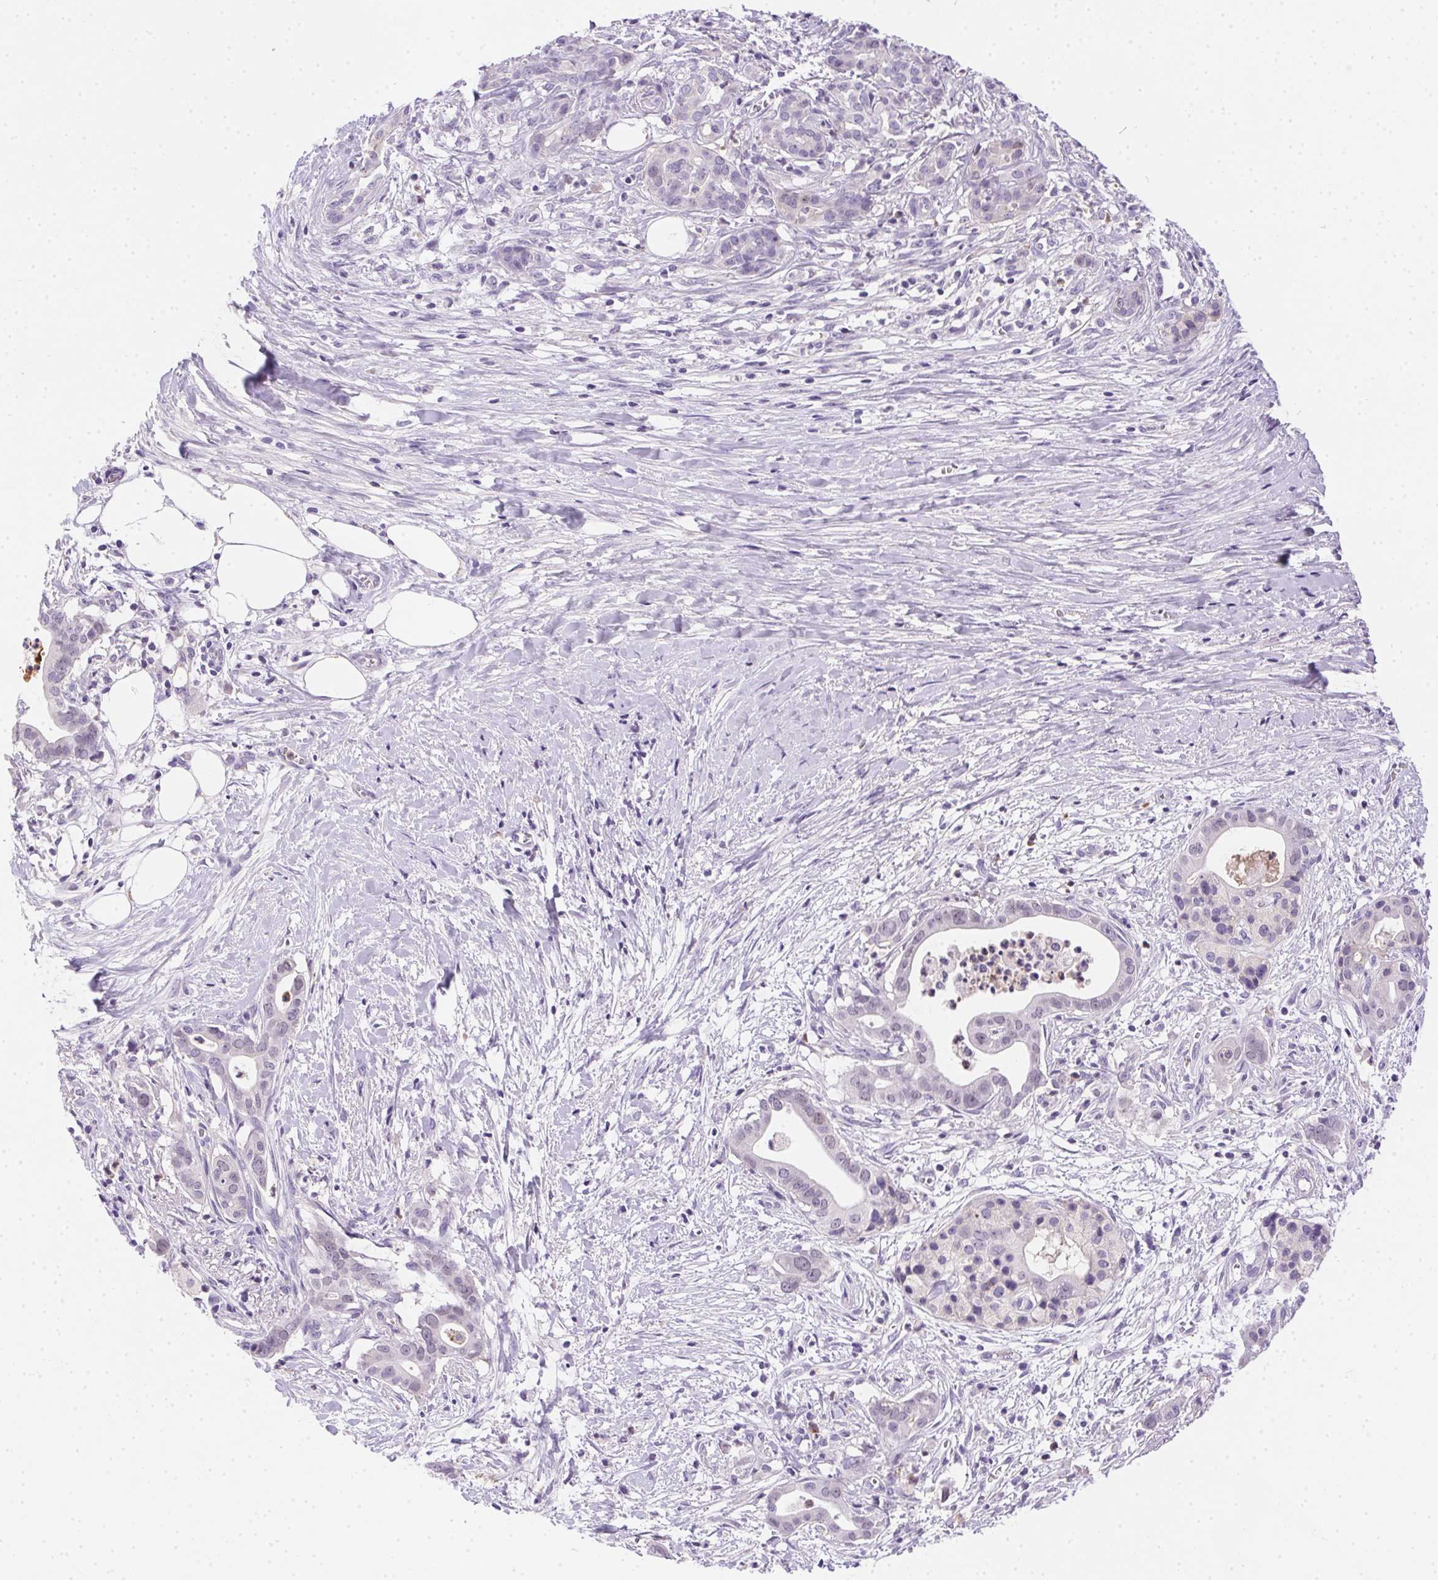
{"staining": {"intensity": "negative", "quantity": "none", "location": "none"}, "tissue": "pancreatic cancer", "cell_type": "Tumor cells", "image_type": "cancer", "snomed": [{"axis": "morphology", "description": "Adenocarcinoma, NOS"}, {"axis": "topography", "description": "Pancreas"}], "caption": "Human adenocarcinoma (pancreatic) stained for a protein using IHC shows no expression in tumor cells.", "gene": "SSTR4", "patient": {"sex": "male", "age": 61}}